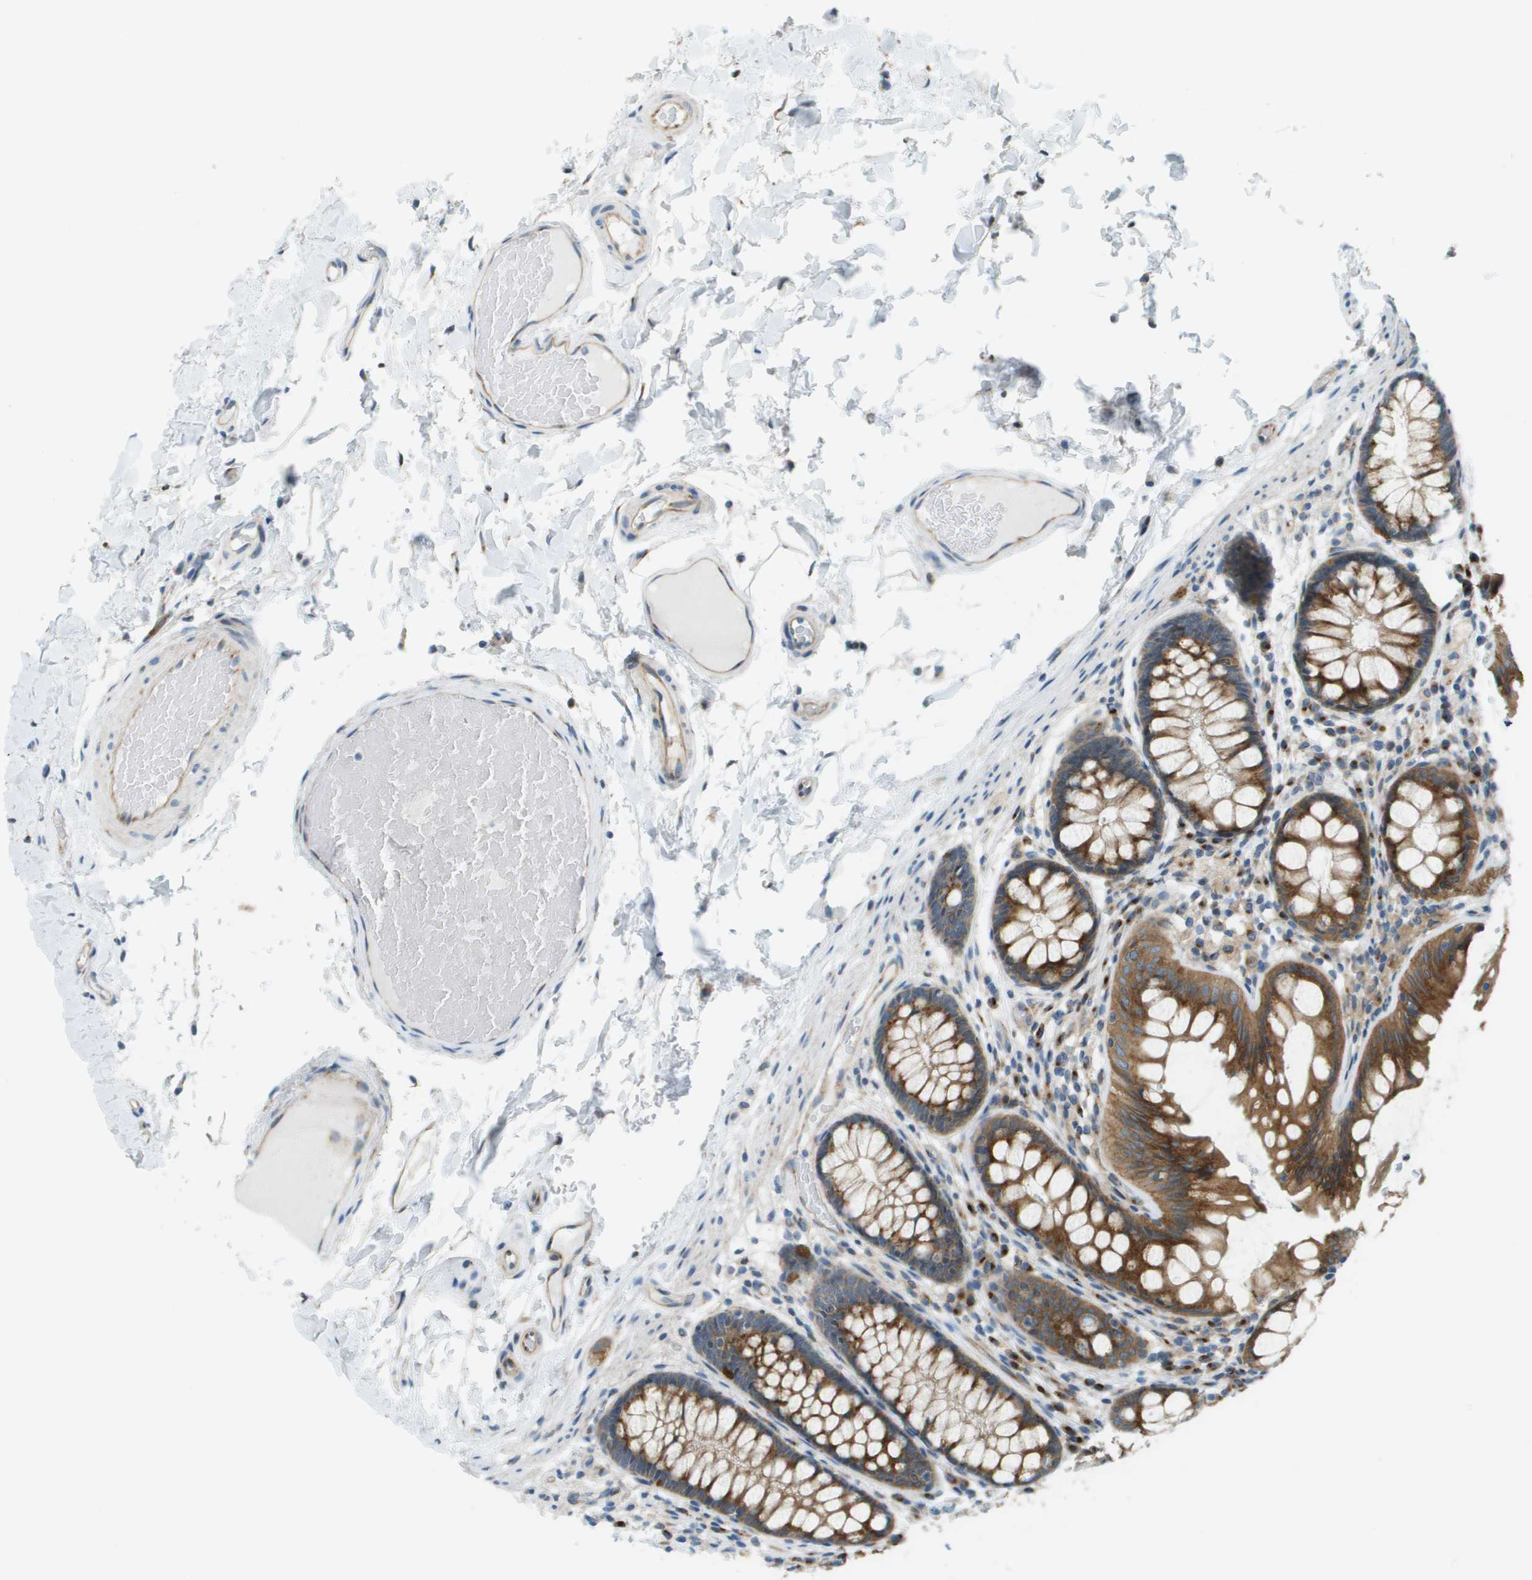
{"staining": {"intensity": "weak", "quantity": ">75%", "location": "cytoplasmic/membranous"}, "tissue": "colon", "cell_type": "Endothelial cells", "image_type": "normal", "snomed": [{"axis": "morphology", "description": "Normal tissue, NOS"}, {"axis": "topography", "description": "Colon"}], "caption": "Human colon stained for a protein (brown) shows weak cytoplasmic/membranous positive staining in approximately >75% of endothelial cells.", "gene": "ACBD3", "patient": {"sex": "female", "age": 56}}